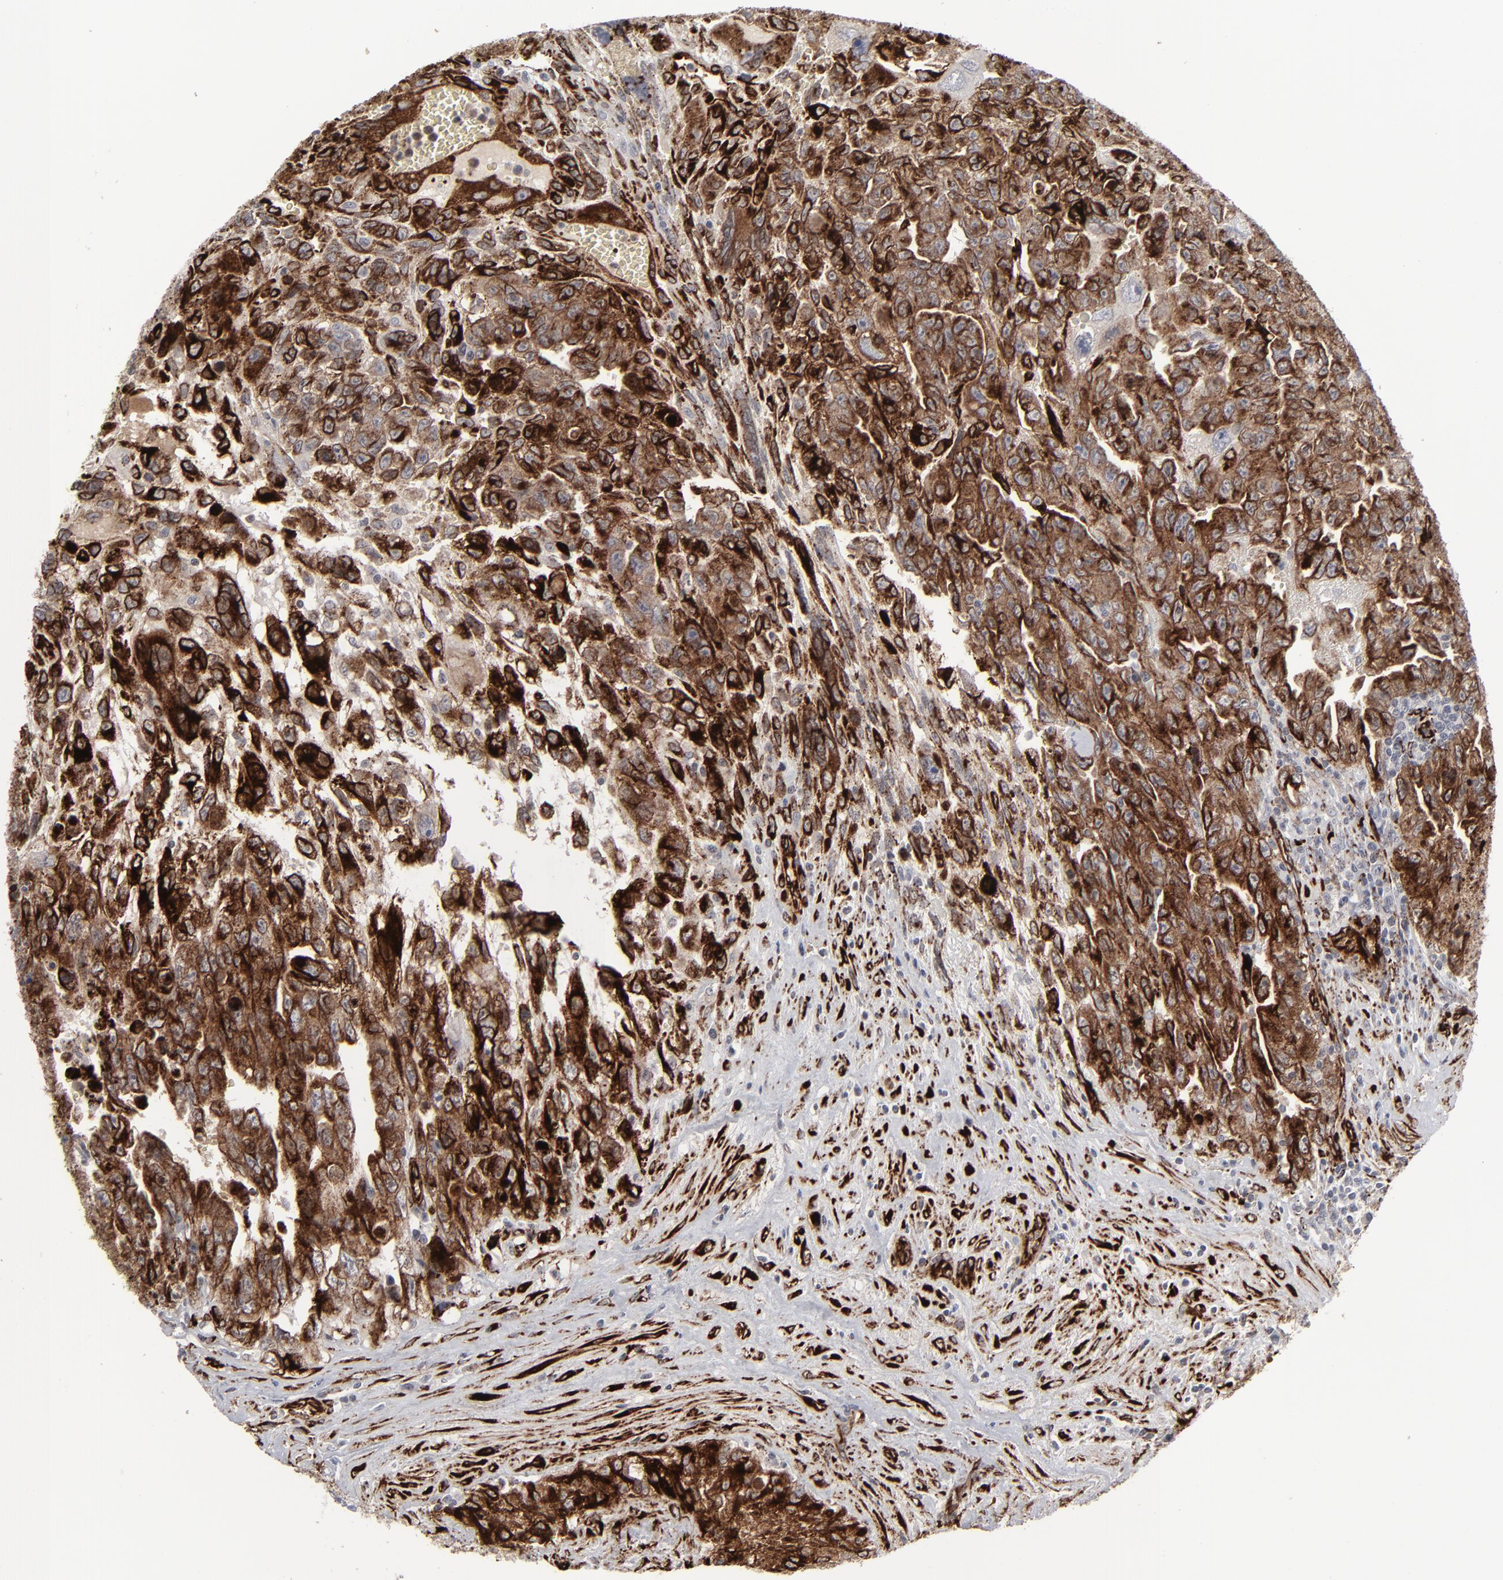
{"staining": {"intensity": "strong", "quantity": ">75%", "location": "cytoplasmic/membranous"}, "tissue": "testis cancer", "cell_type": "Tumor cells", "image_type": "cancer", "snomed": [{"axis": "morphology", "description": "Carcinoma, Embryonal, NOS"}, {"axis": "topography", "description": "Testis"}], "caption": "Tumor cells reveal high levels of strong cytoplasmic/membranous staining in approximately >75% of cells in human testis cancer.", "gene": "SPARC", "patient": {"sex": "male", "age": 28}}